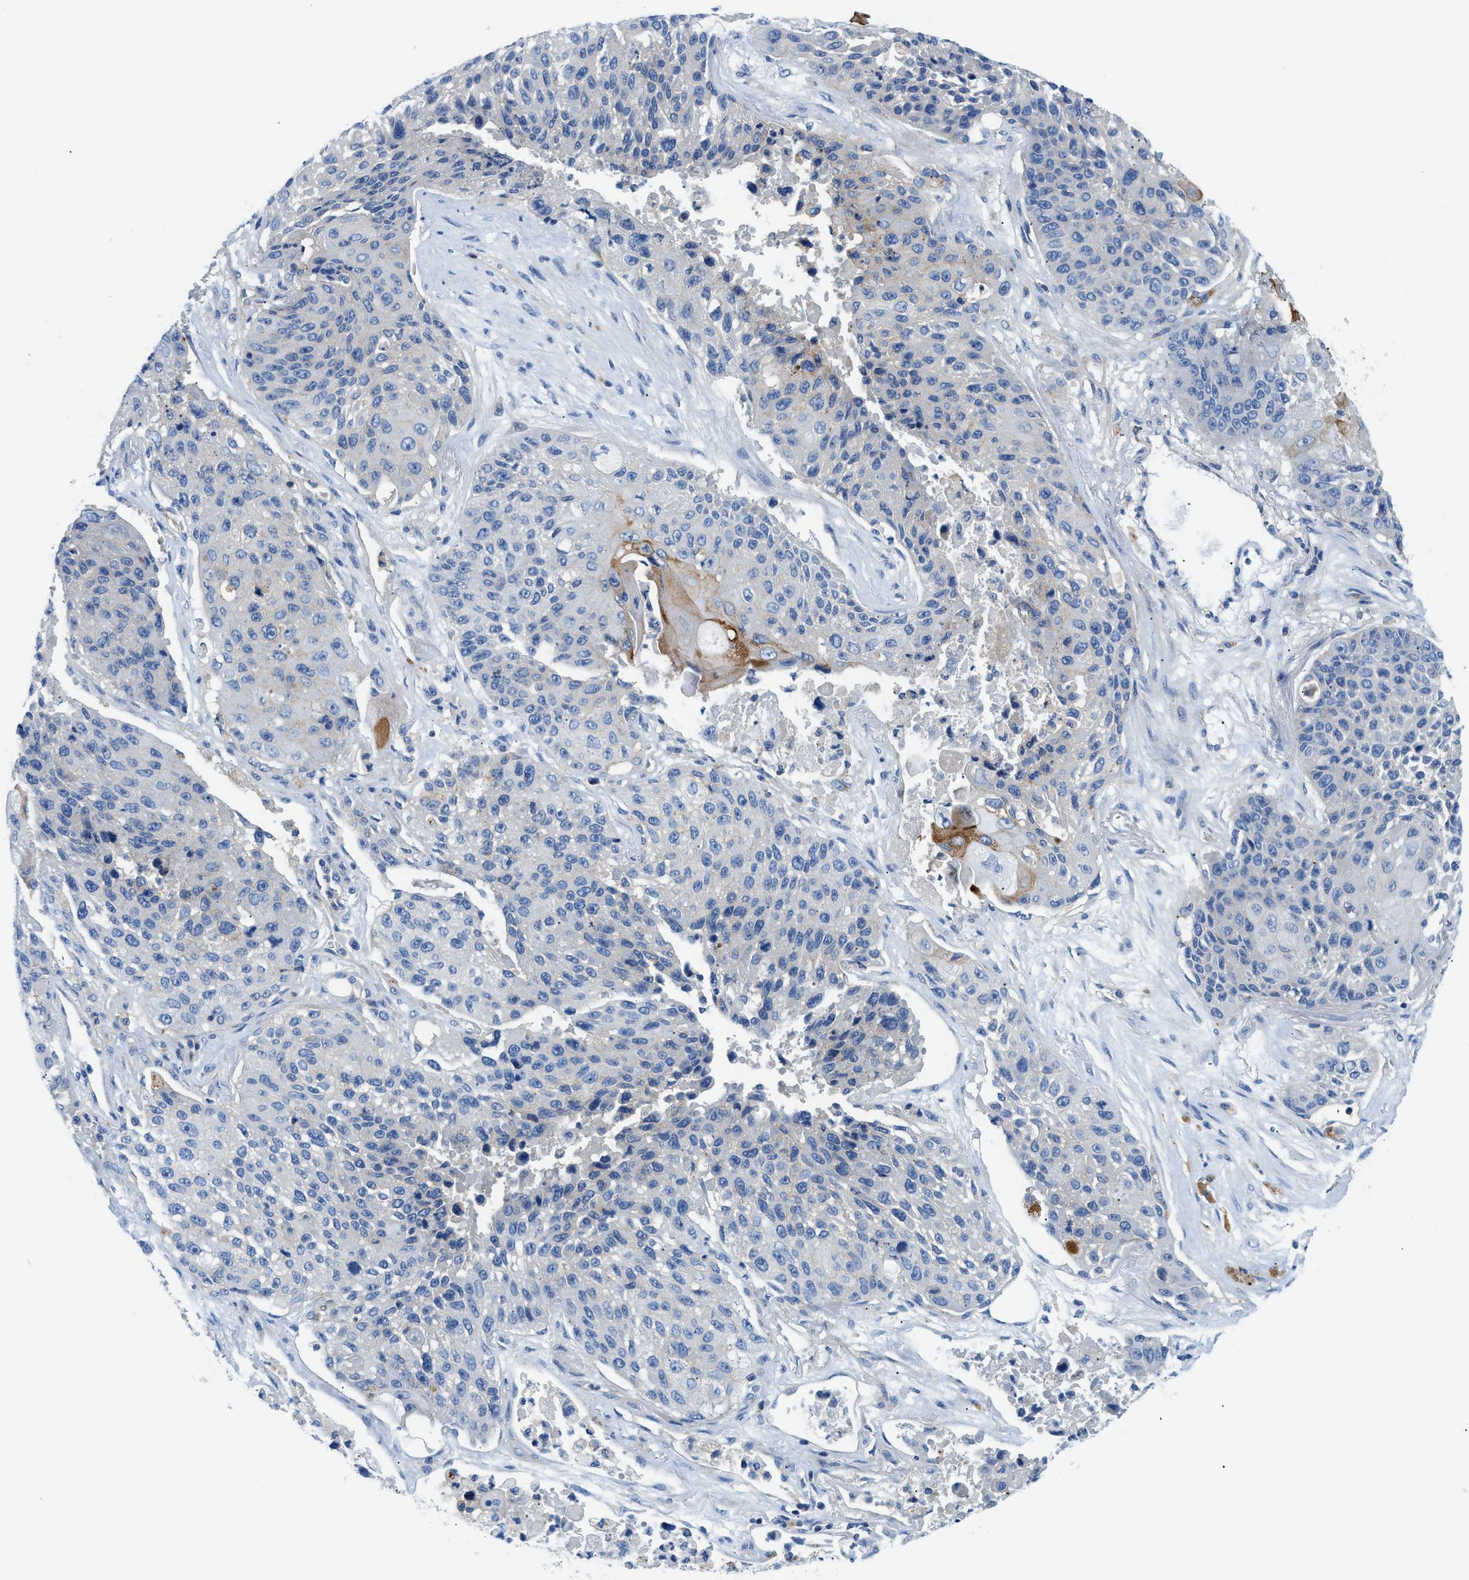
{"staining": {"intensity": "negative", "quantity": "none", "location": "none"}, "tissue": "lung cancer", "cell_type": "Tumor cells", "image_type": "cancer", "snomed": [{"axis": "morphology", "description": "Squamous cell carcinoma, NOS"}, {"axis": "topography", "description": "Lung"}], "caption": "Immunohistochemical staining of squamous cell carcinoma (lung) displays no significant positivity in tumor cells.", "gene": "ORAI1", "patient": {"sex": "male", "age": 61}}